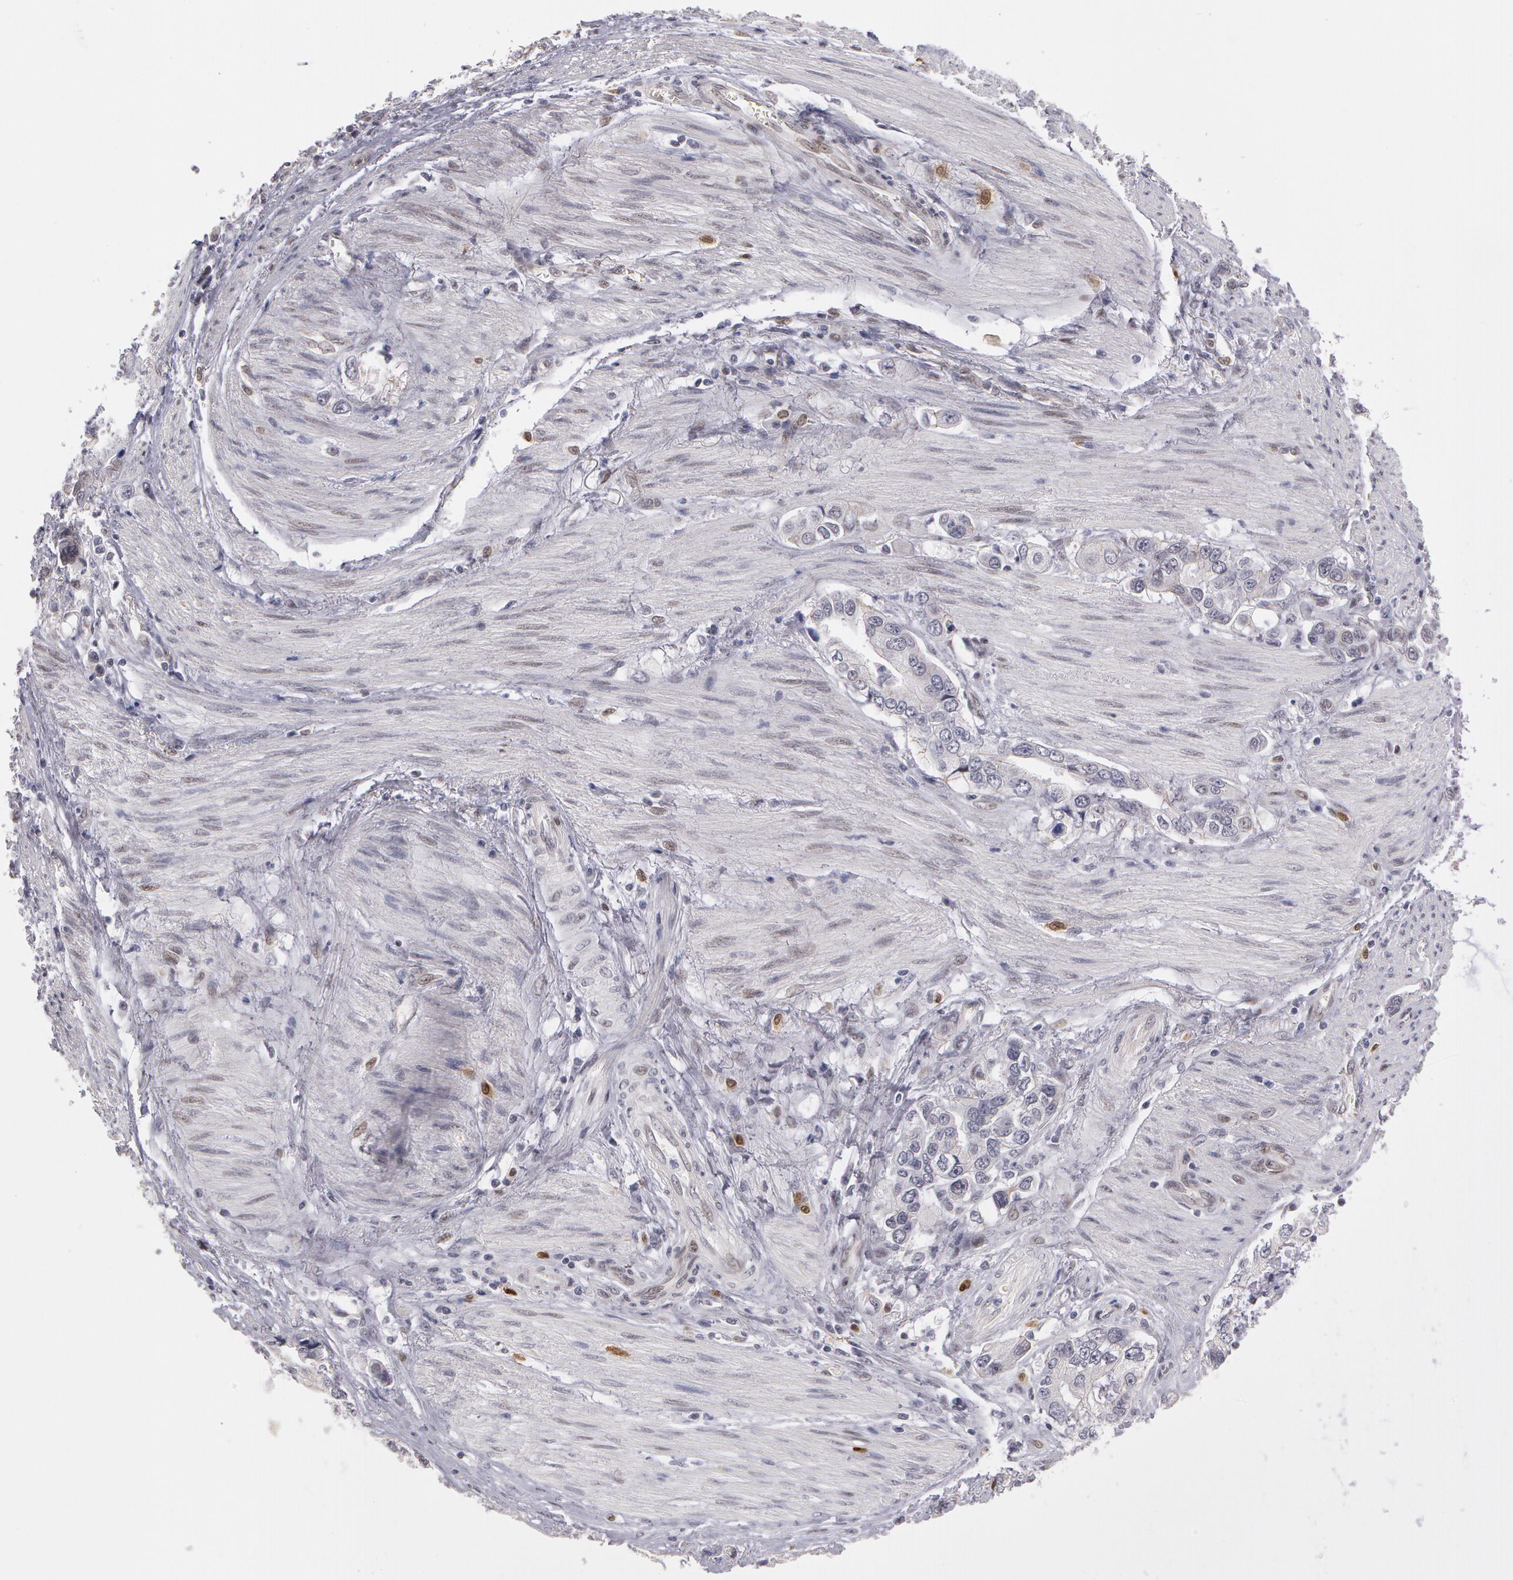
{"staining": {"intensity": "negative", "quantity": "none", "location": "none"}, "tissue": "stomach cancer", "cell_type": "Tumor cells", "image_type": "cancer", "snomed": [{"axis": "morphology", "description": "Adenocarcinoma, NOS"}, {"axis": "topography", "description": "Pancreas"}, {"axis": "topography", "description": "Stomach, upper"}], "caption": "Immunohistochemical staining of stomach cancer (adenocarcinoma) shows no significant positivity in tumor cells.", "gene": "PRICKLE1", "patient": {"sex": "male", "age": 77}}